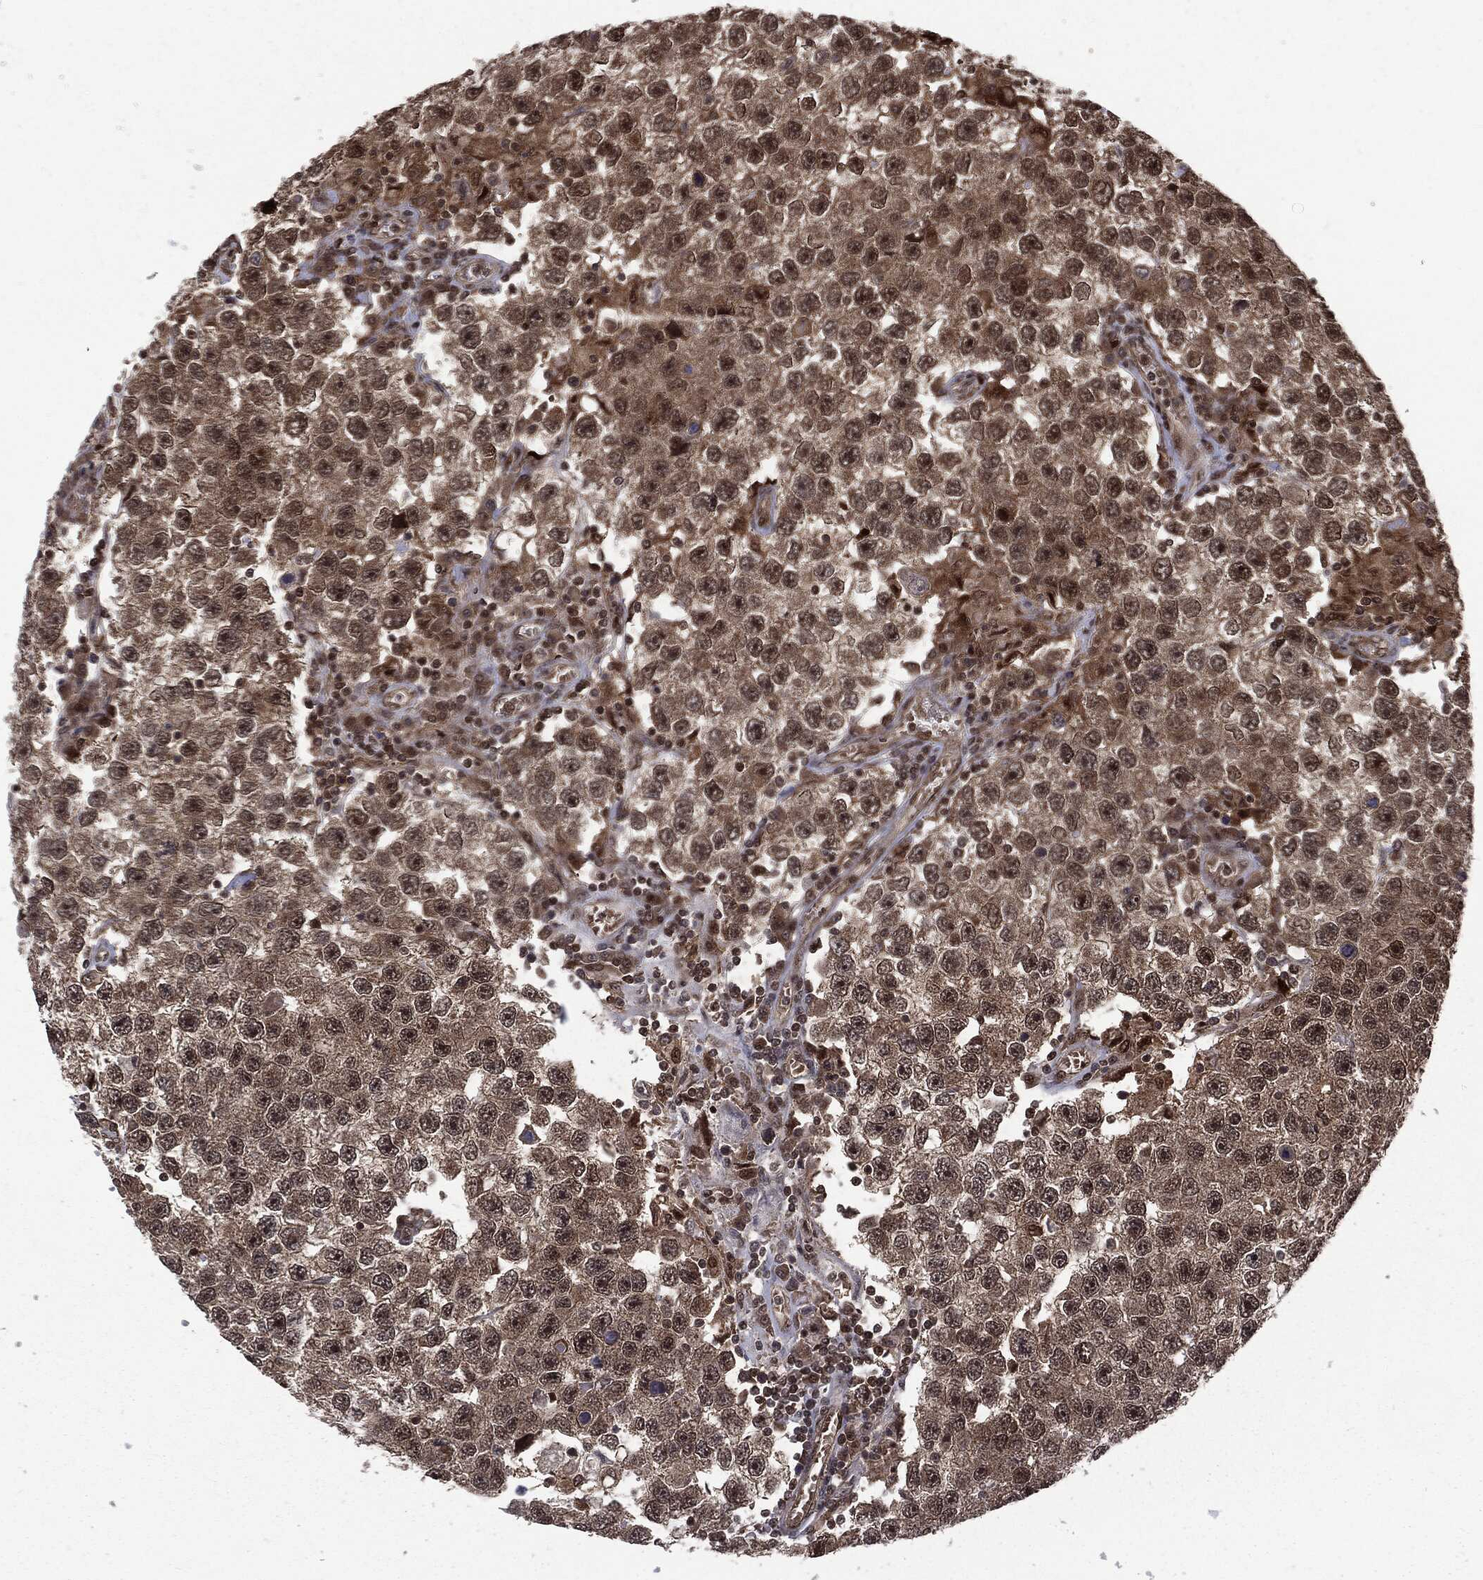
{"staining": {"intensity": "moderate", "quantity": ">75%", "location": "cytoplasmic/membranous,nuclear"}, "tissue": "testis cancer", "cell_type": "Tumor cells", "image_type": "cancer", "snomed": [{"axis": "morphology", "description": "Seminoma, NOS"}, {"axis": "topography", "description": "Testis"}], "caption": "This is a micrograph of IHC staining of testis cancer (seminoma), which shows moderate staining in the cytoplasmic/membranous and nuclear of tumor cells.", "gene": "PTPA", "patient": {"sex": "male", "age": 26}}